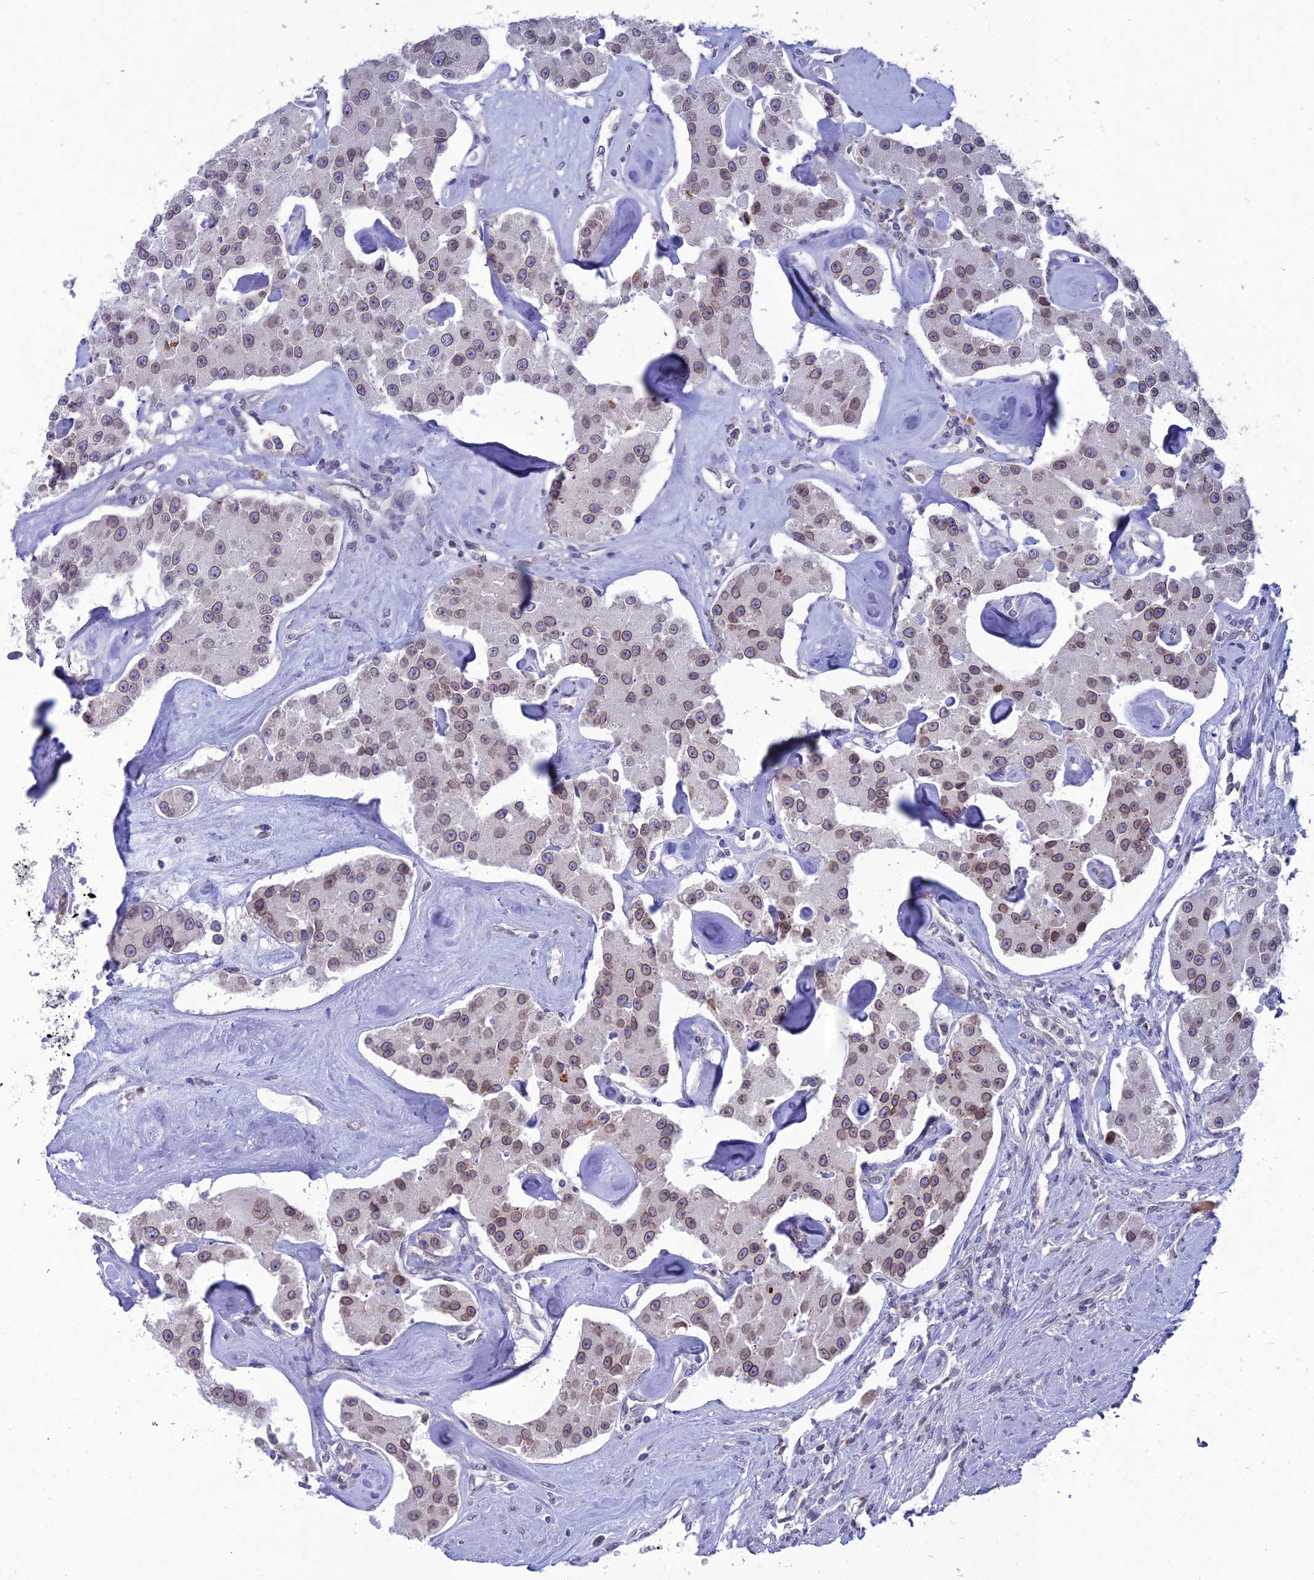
{"staining": {"intensity": "moderate", "quantity": "25%-75%", "location": "cytoplasmic/membranous,nuclear"}, "tissue": "carcinoid", "cell_type": "Tumor cells", "image_type": "cancer", "snomed": [{"axis": "morphology", "description": "Carcinoid, malignant, NOS"}, {"axis": "topography", "description": "Pancreas"}], "caption": "Carcinoid was stained to show a protein in brown. There is medium levels of moderate cytoplasmic/membranous and nuclear positivity in about 25%-75% of tumor cells.", "gene": "WDR46", "patient": {"sex": "male", "age": 41}}